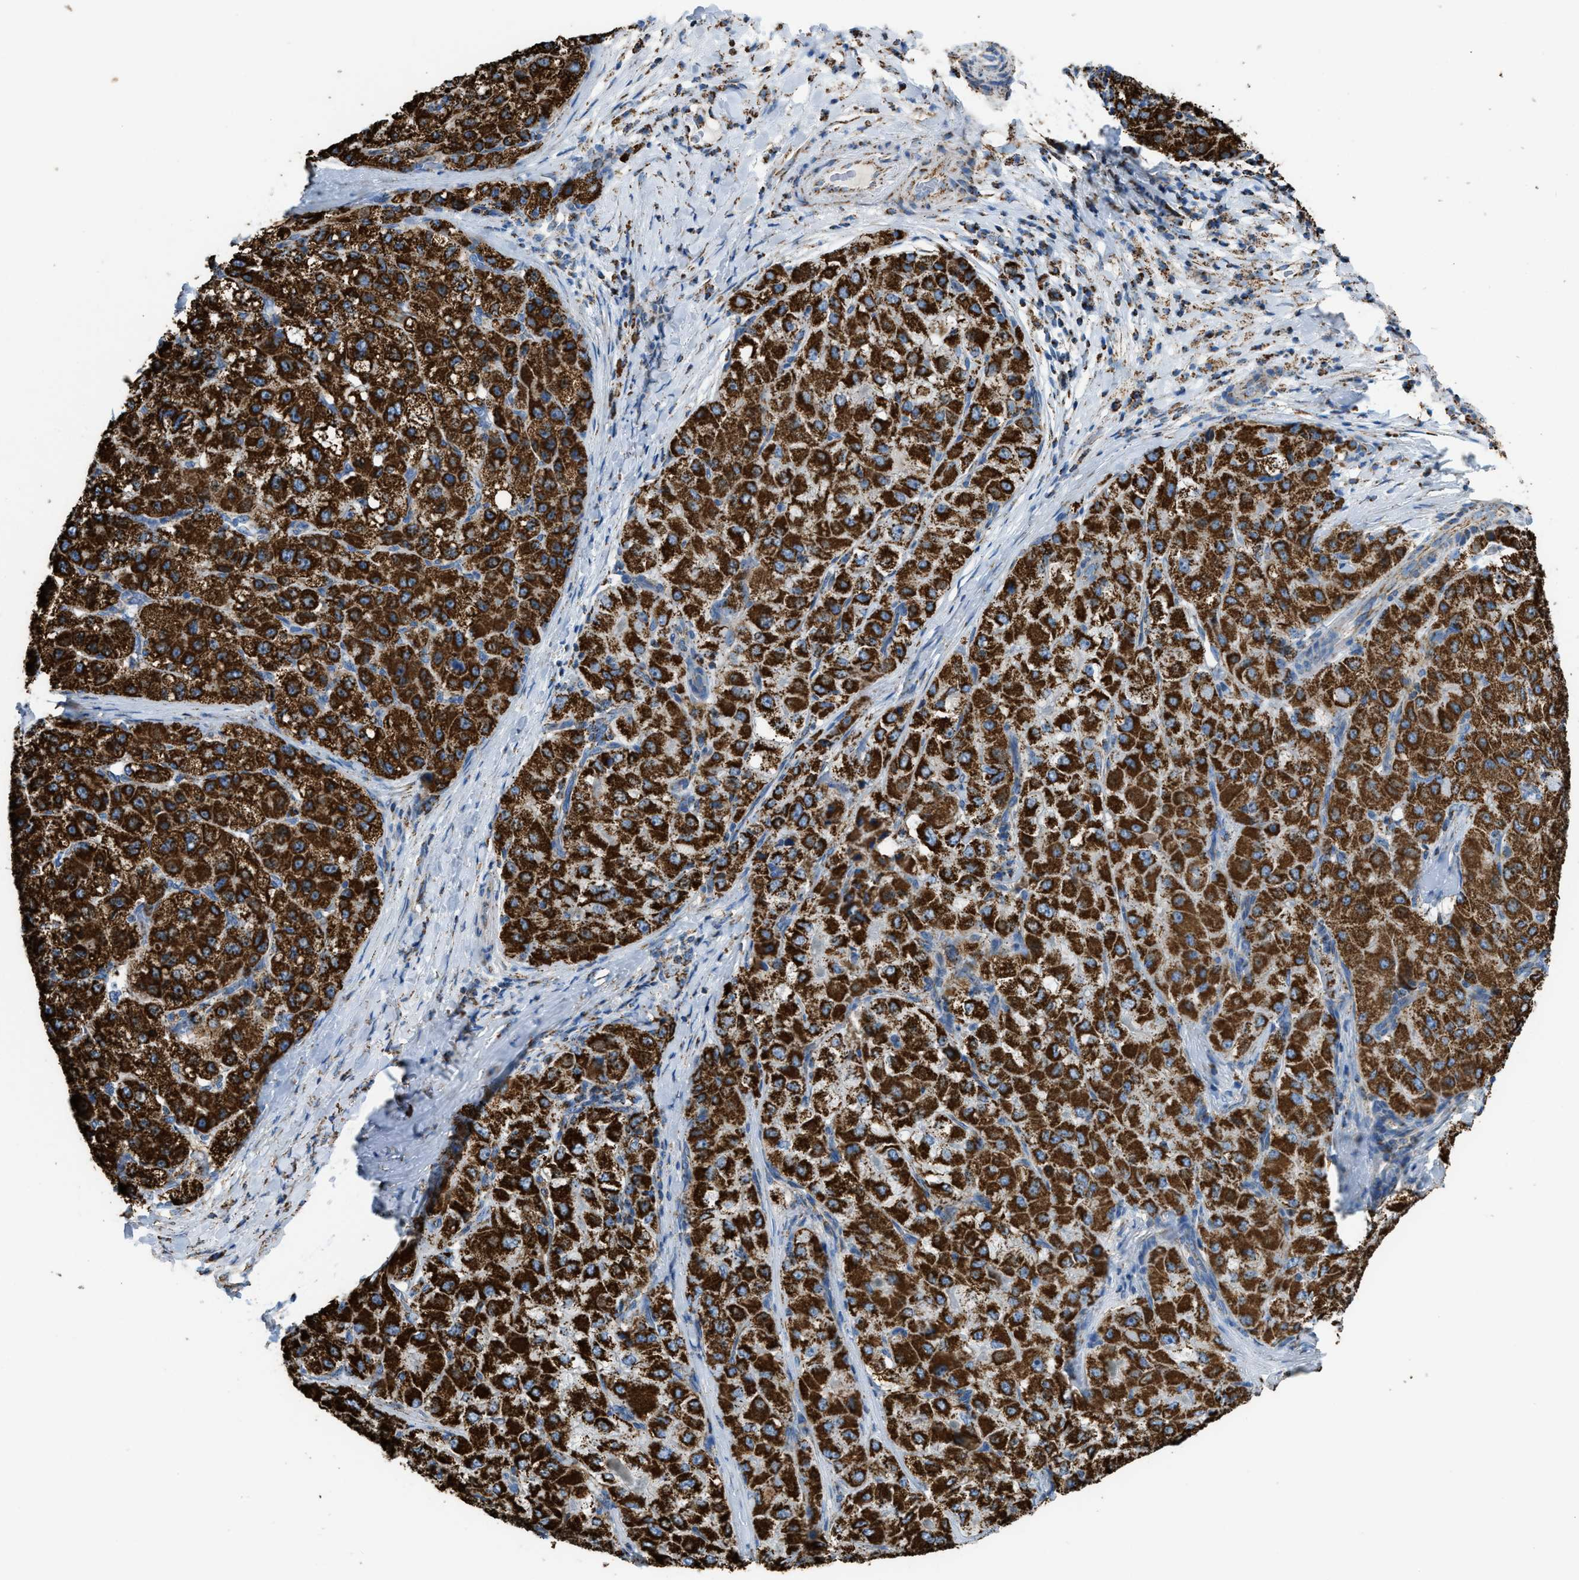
{"staining": {"intensity": "strong", "quantity": ">75%", "location": "cytoplasmic/membranous"}, "tissue": "liver cancer", "cell_type": "Tumor cells", "image_type": "cancer", "snomed": [{"axis": "morphology", "description": "Carcinoma, Hepatocellular, NOS"}, {"axis": "topography", "description": "Liver"}], "caption": "The photomicrograph displays staining of liver hepatocellular carcinoma, revealing strong cytoplasmic/membranous protein expression (brown color) within tumor cells.", "gene": "ETFB", "patient": {"sex": "male", "age": 80}}